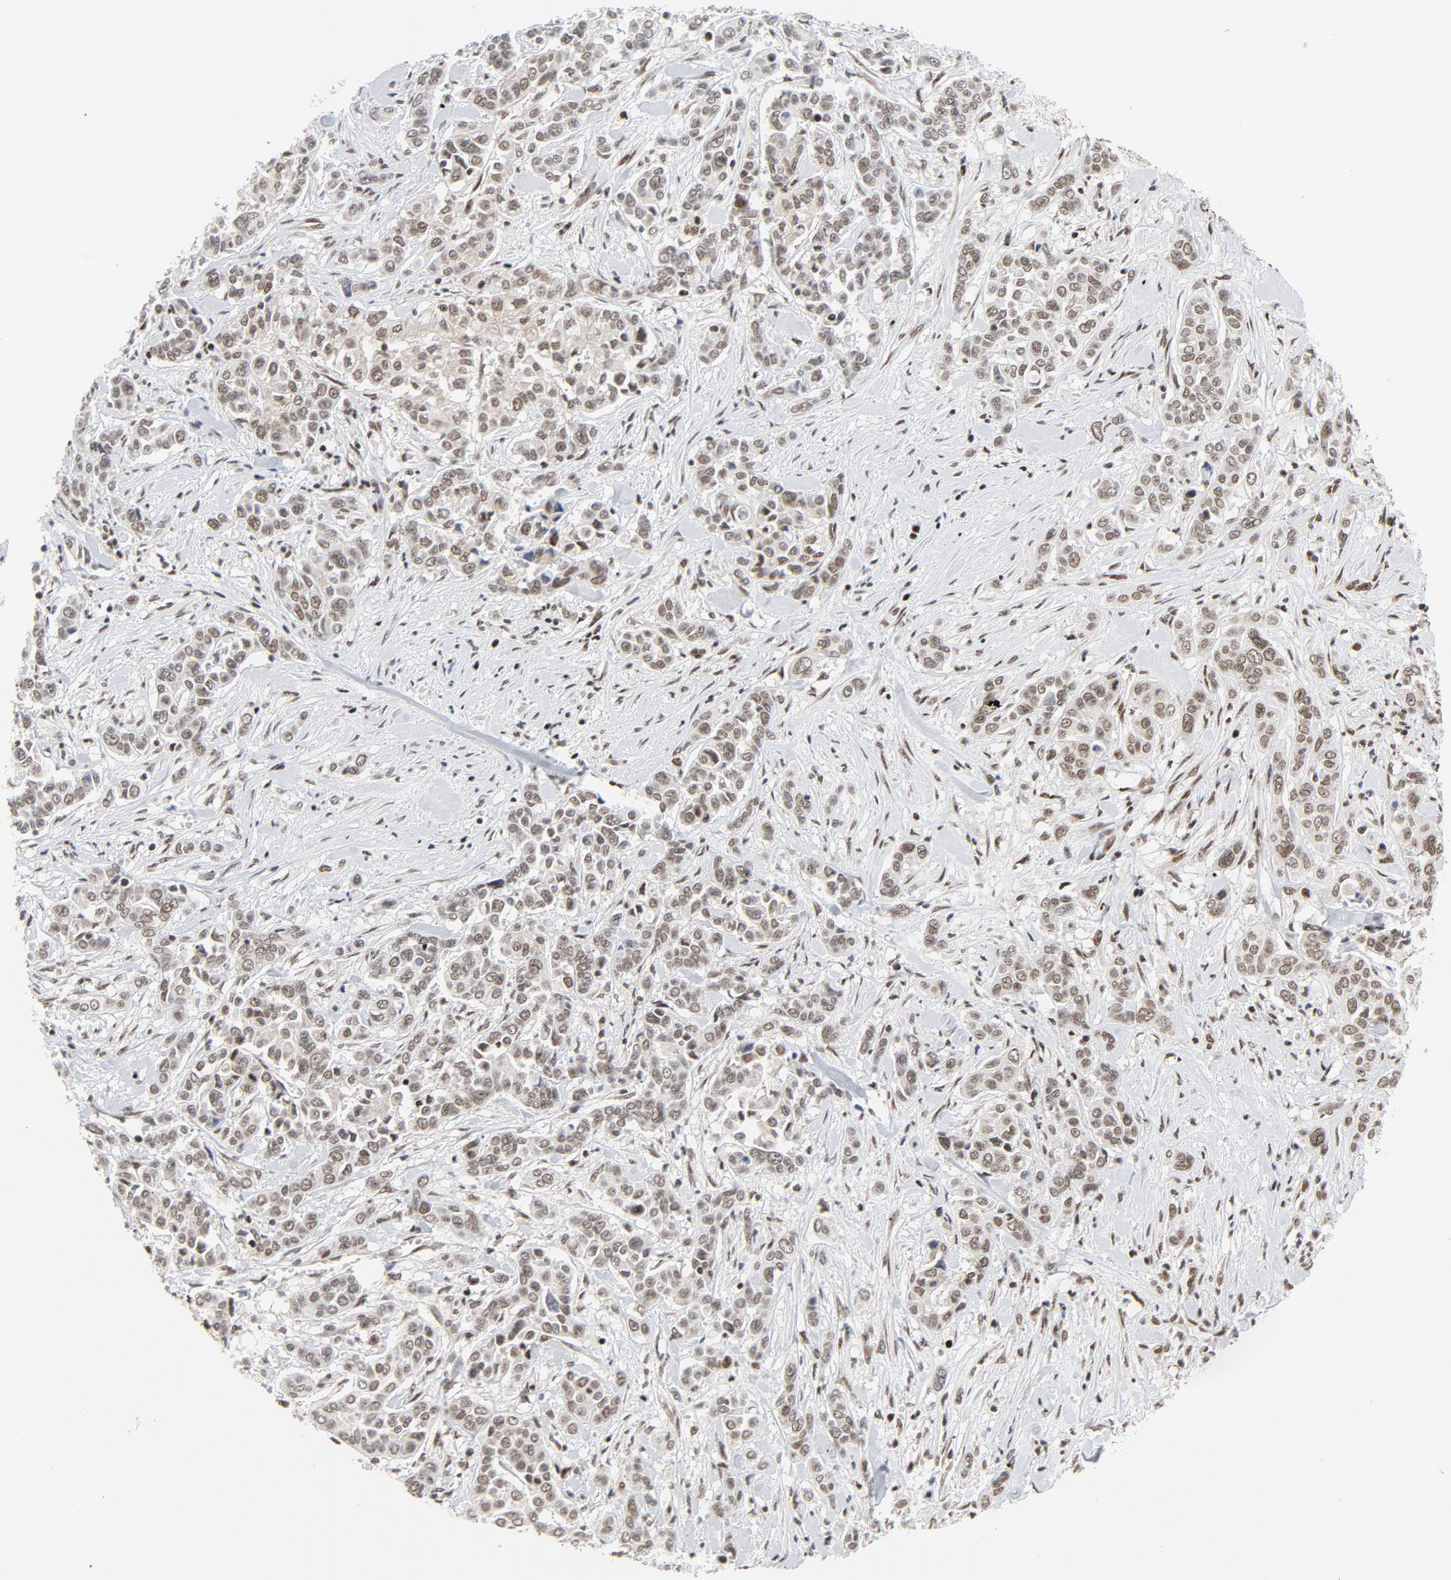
{"staining": {"intensity": "weak", "quantity": ">75%", "location": "nuclear"}, "tissue": "pancreatic cancer", "cell_type": "Tumor cells", "image_type": "cancer", "snomed": [{"axis": "morphology", "description": "Adenocarcinoma, NOS"}, {"axis": "topography", "description": "Pancreas"}], "caption": "Pancreatic cancer (adenocarcinoma) stained with a protein marker exhibits weak staining in tumor cells.", "gene": "ERCC1", "patient": {"sex": "female", "age": 52}}